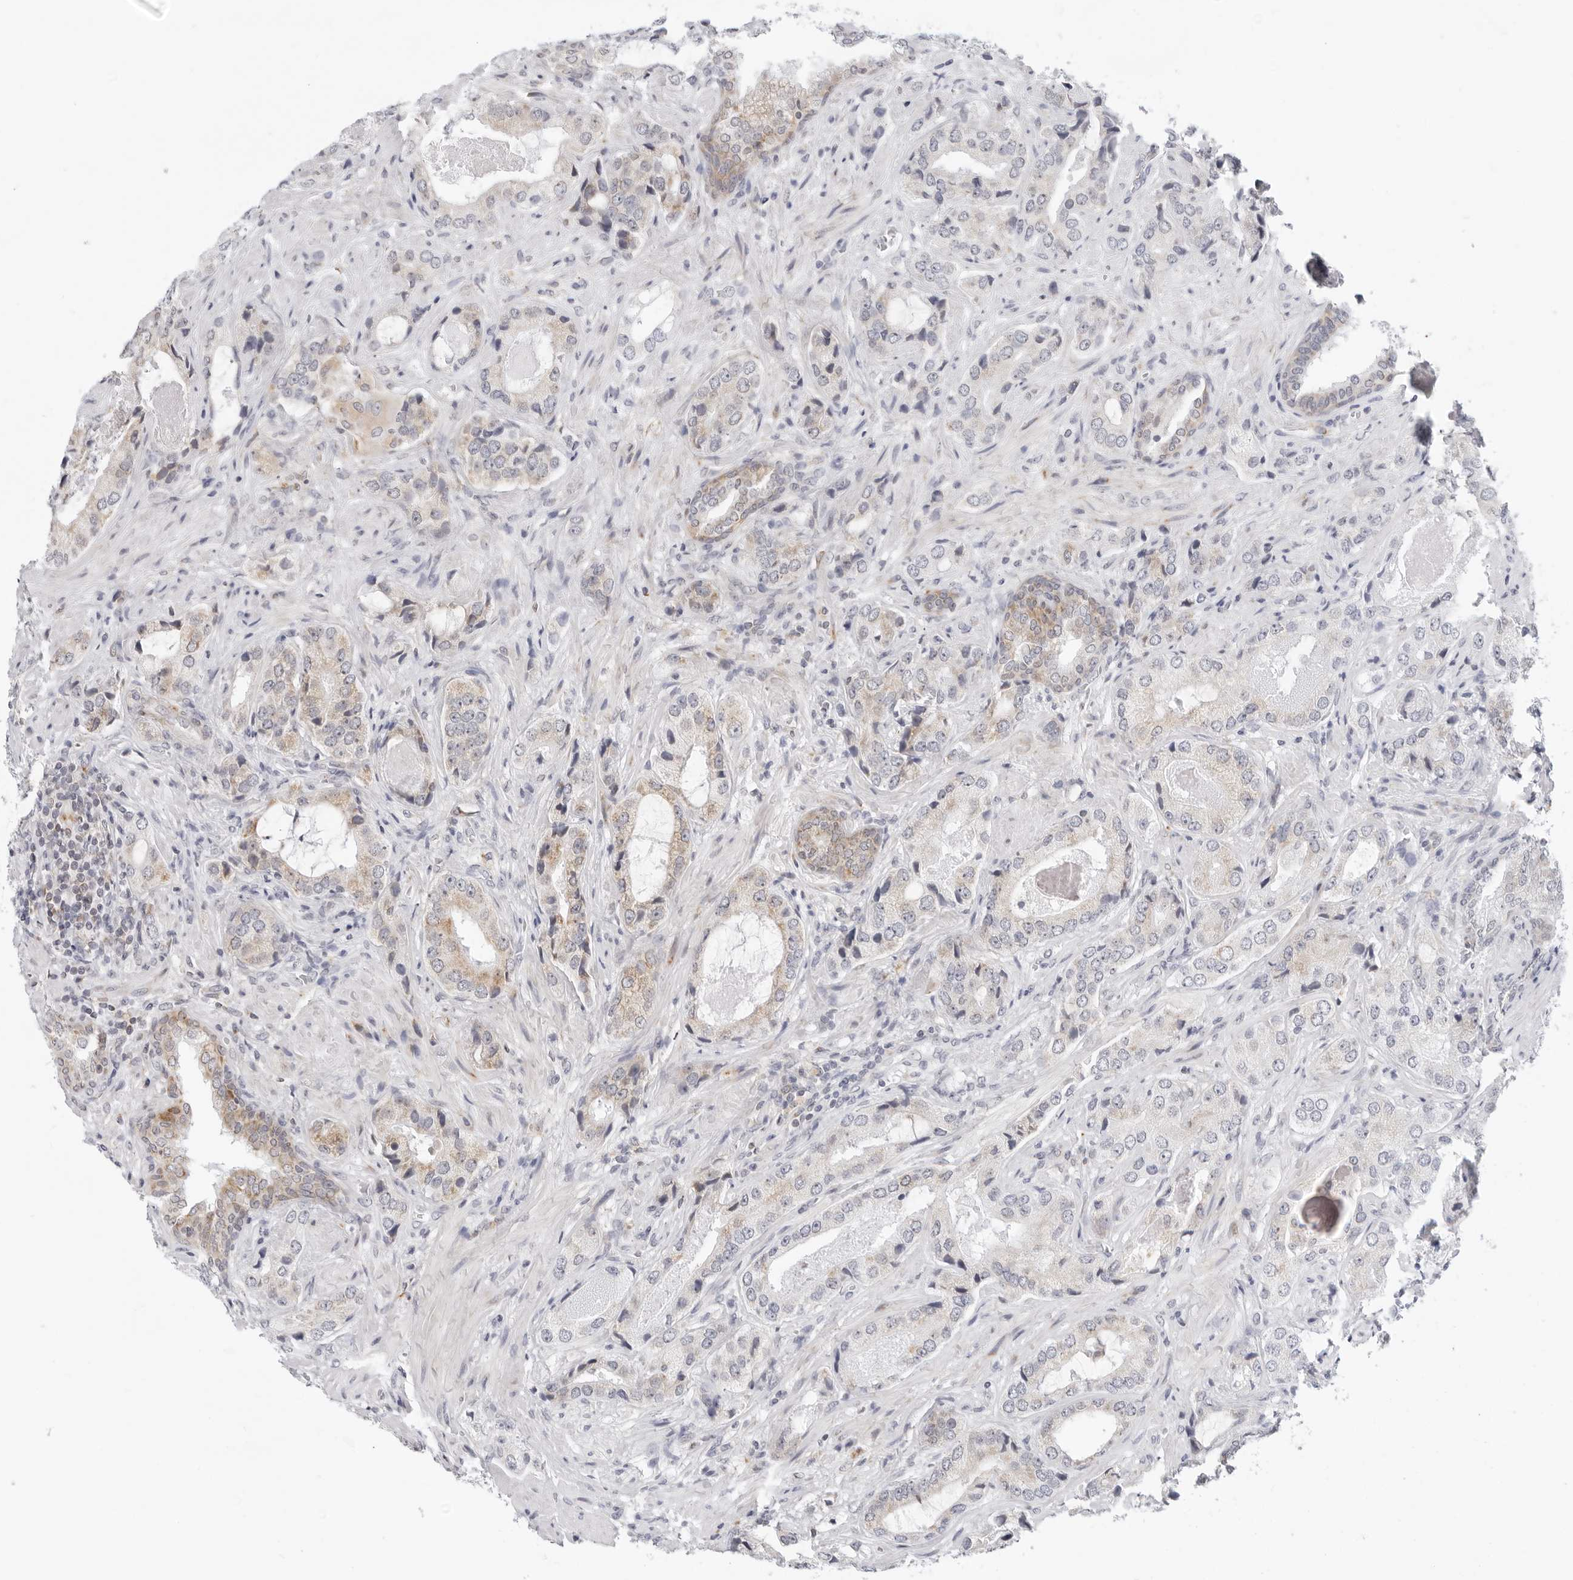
{"staining": {"intensity": "weak", "quantity": "<25%", "location": "cytoplasmic/membranous"}, "tissue": "prostate cancer", "cell_type": "Tumor cells", "image_type": "cancer", "snomed": [{"axis": "morphology", "description": "Normal tissue, NOS"}, {"axis": "morphology", "description": "Adenocarcinoma, High grade"}, {"axis": "topography", "description": "Prostate"}, {"axis": "topography", "description": "Peripheral nerve tissue"}], "caption": "Immunohistochemistry (IHC) histopathology image of prostate cancer stained for a protein (brown), which shows no staining in tumor cells. (DAB (3,3'-diaminobenzidine) immunohistochemistry (IHC) visualized using brightfield microscopy, high magnification).", "gene": "CIART", "patient": {"sex": "male", "age": 59}}